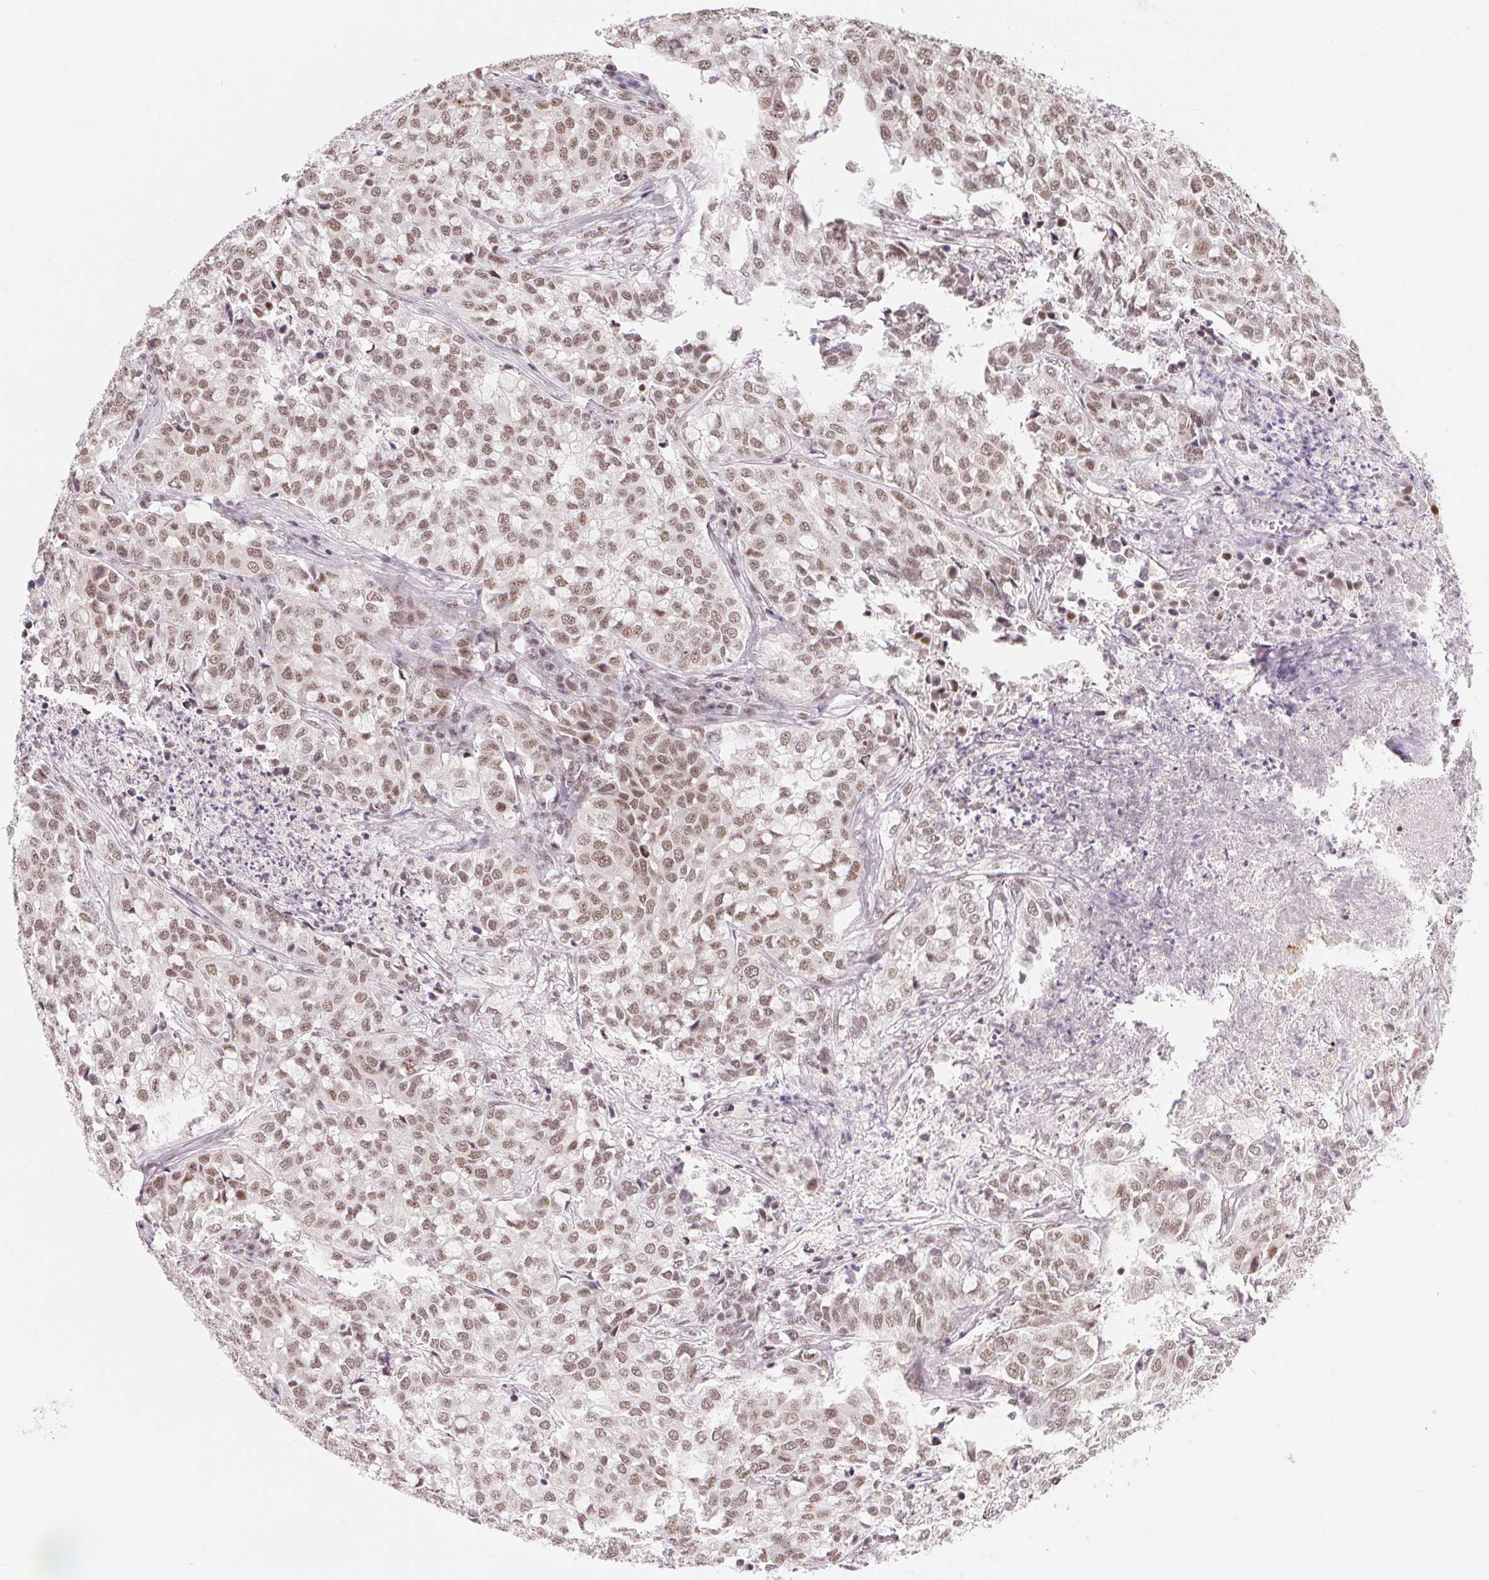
{"staining": {"intensity": "moderate", "quantity": ">75%", "location": "nuclear"}, "tissue": "lung cancer", "cell_type": "Tumor cells", "image_type": "cancer", "snomed": [{"axis": "morphology", "description": "Adenocarcinoma, NOS"}, {"axis": "morphology", "description": "Adenocarcinoma, metastatic, NOS"}, {"axis": "topography", "description": "Lymph node"}, {"axis": "topography", "description": "Lung"}], "caption": "The immunohistochemical stain shows moderate nuclear staining in tumor cells of lung cancer (adenocarcinoma) tissue. Using DAB (3,3'-diaminobenzidine) (brown) and hematoxylin (blue) stains, captured at high magnification using brightfield microscopy.", "gene": "SRSF7", "patient": {"sex": "female", "age": 65}}